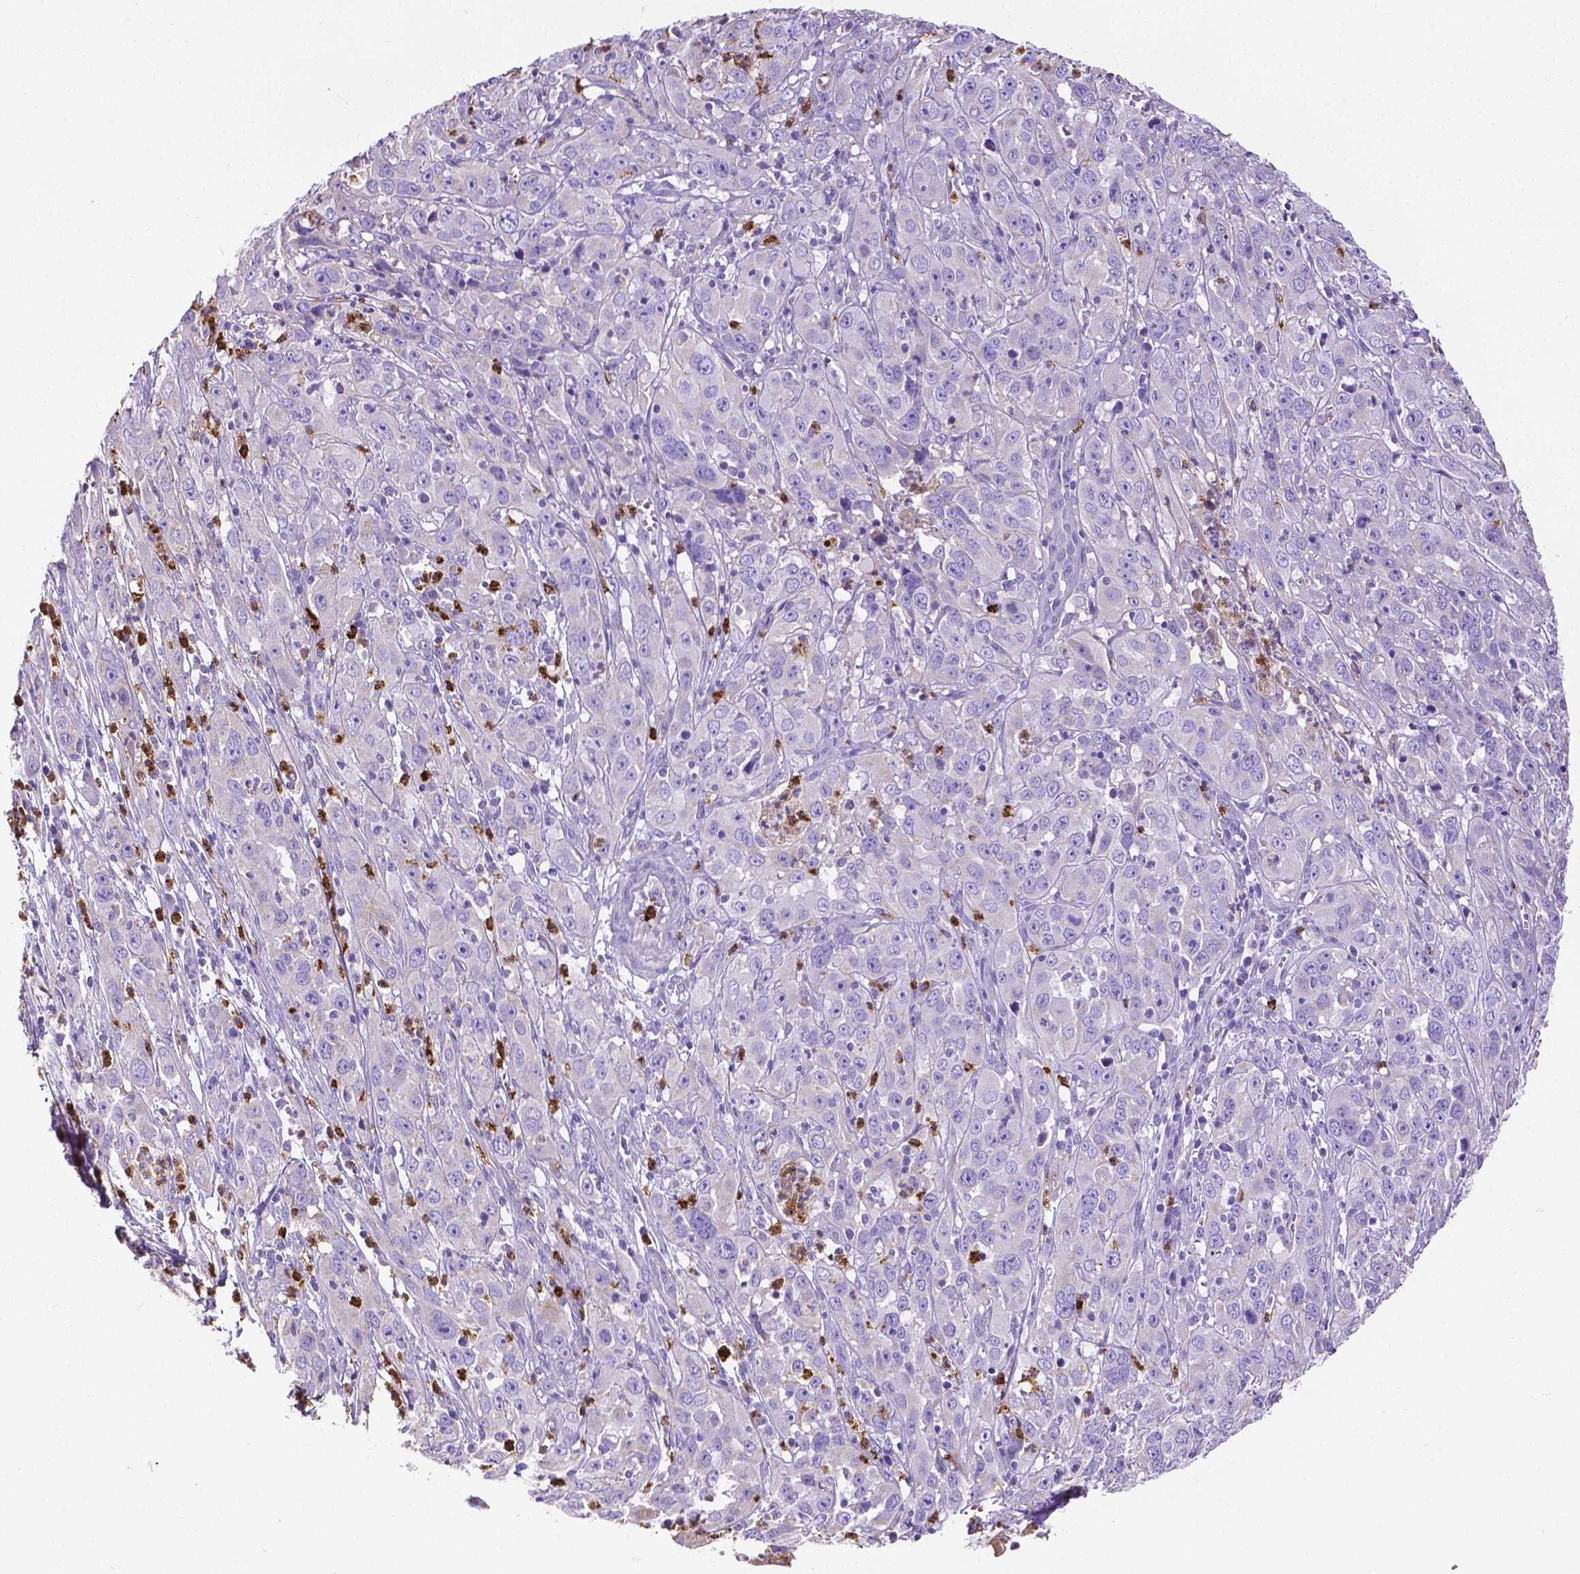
{"staining": {"intensity": "negative", "quantity": "none", "location": "none"}, "tissue": "cervical cancer", "cell_type": "Tumor cells", "image_type": "cancer", "snomed": [{"axis": "morphology", "description": "Squamous cell carcinoma, NOS"}, {"axis": "topography", "description": "Cervix"}], "caption": "The histopathology image exhibits no significant expression in tumor cells of cervical cancer.", "gene": "MMP9", "patient": {"sex": "female", "age": 32}}